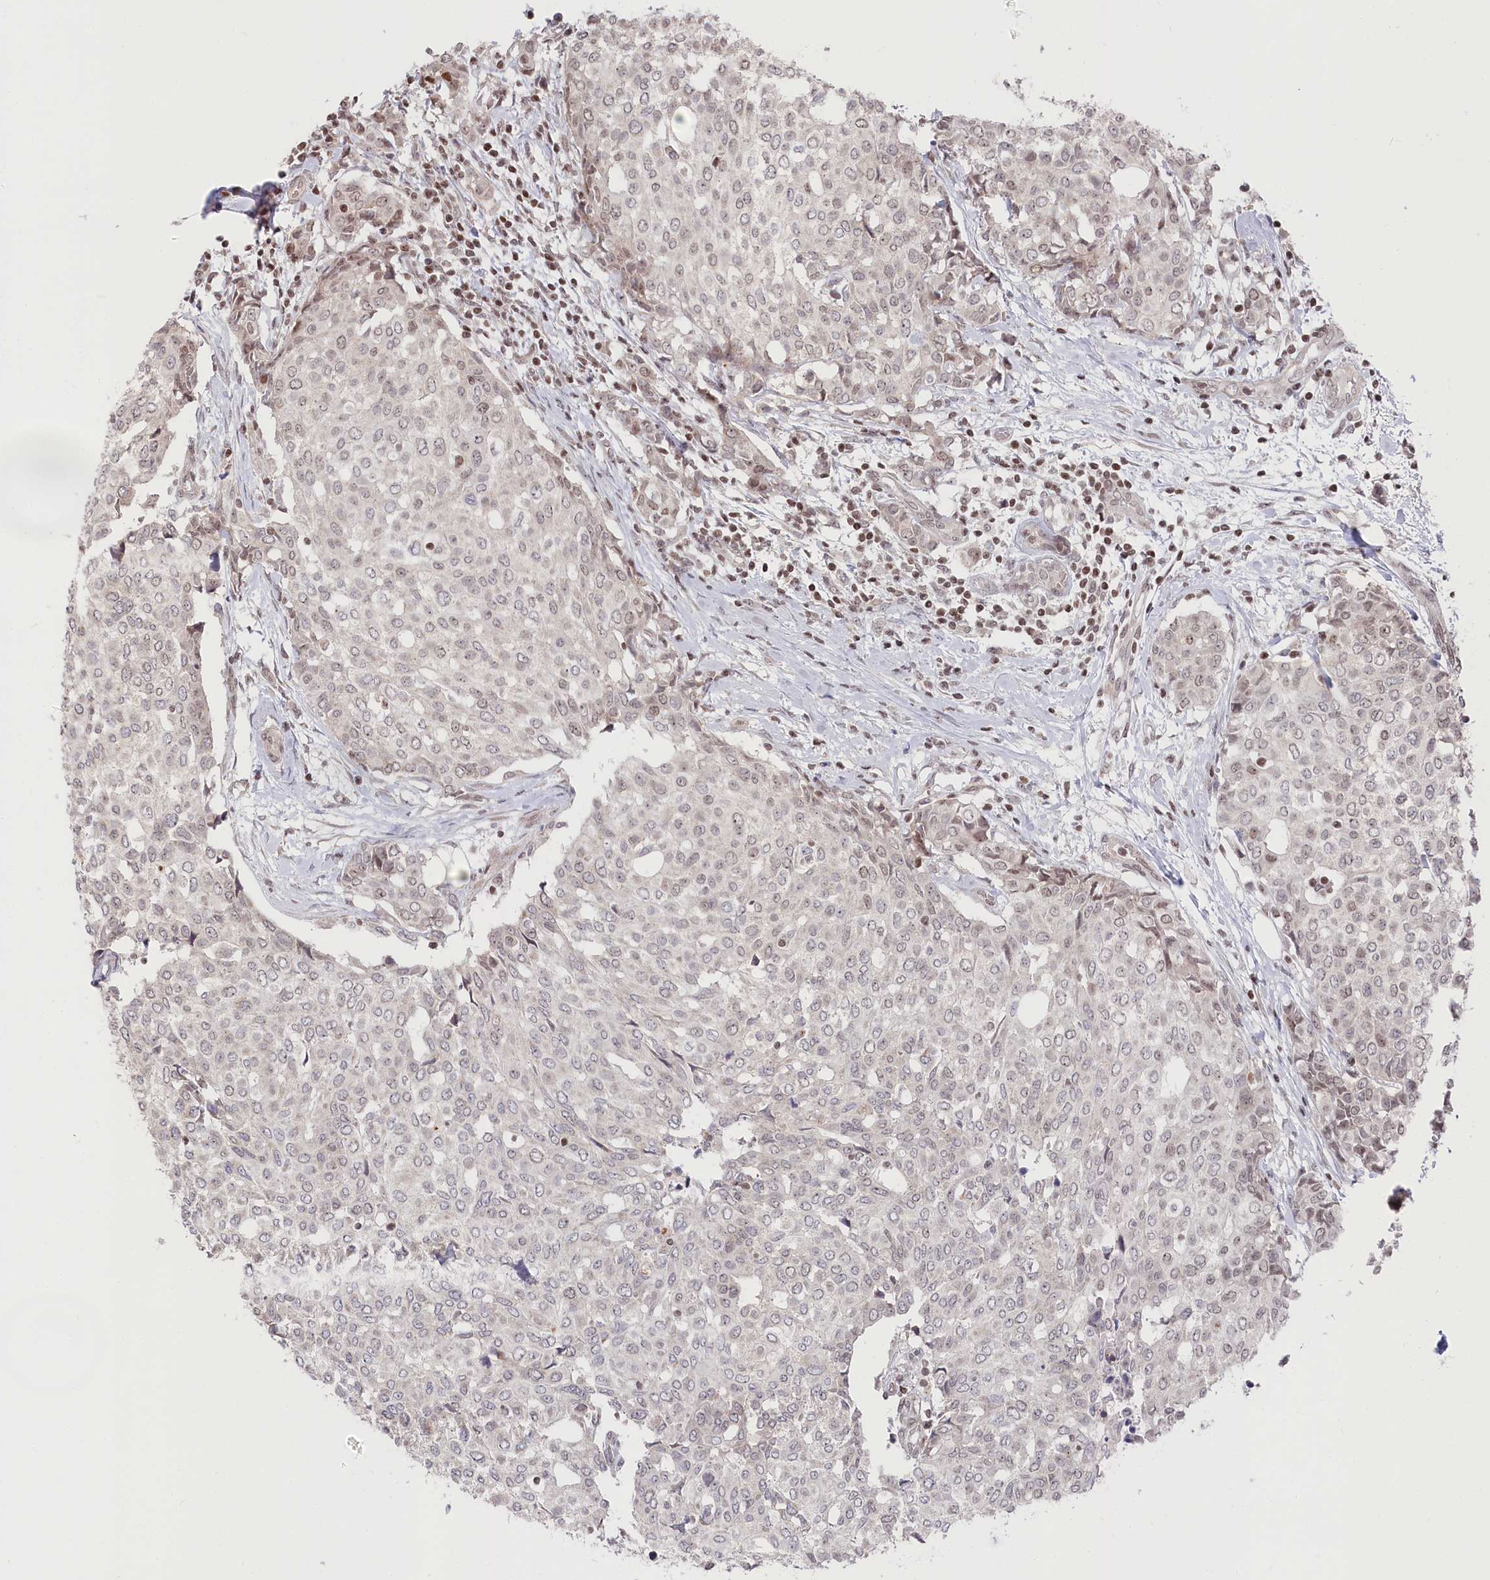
{"staining": {"intensity": "weak", "quantity": "<25%", "location": "nuclear"}, "tissue": "breast cancer", "cell_type": "Tumor cells", "image_type": "cancer", "snomed": [{"axis": "morphology", "description": "Lobular carcinoma"}, {"axis": "topography", "description": "Breast"}], "caption": "DAB immunohistochemical staining of breast cancer exhibits no significant expression in tumor cells.", "gene": "CGGBP1", "patient": {"sex": "female", "age": 51}}